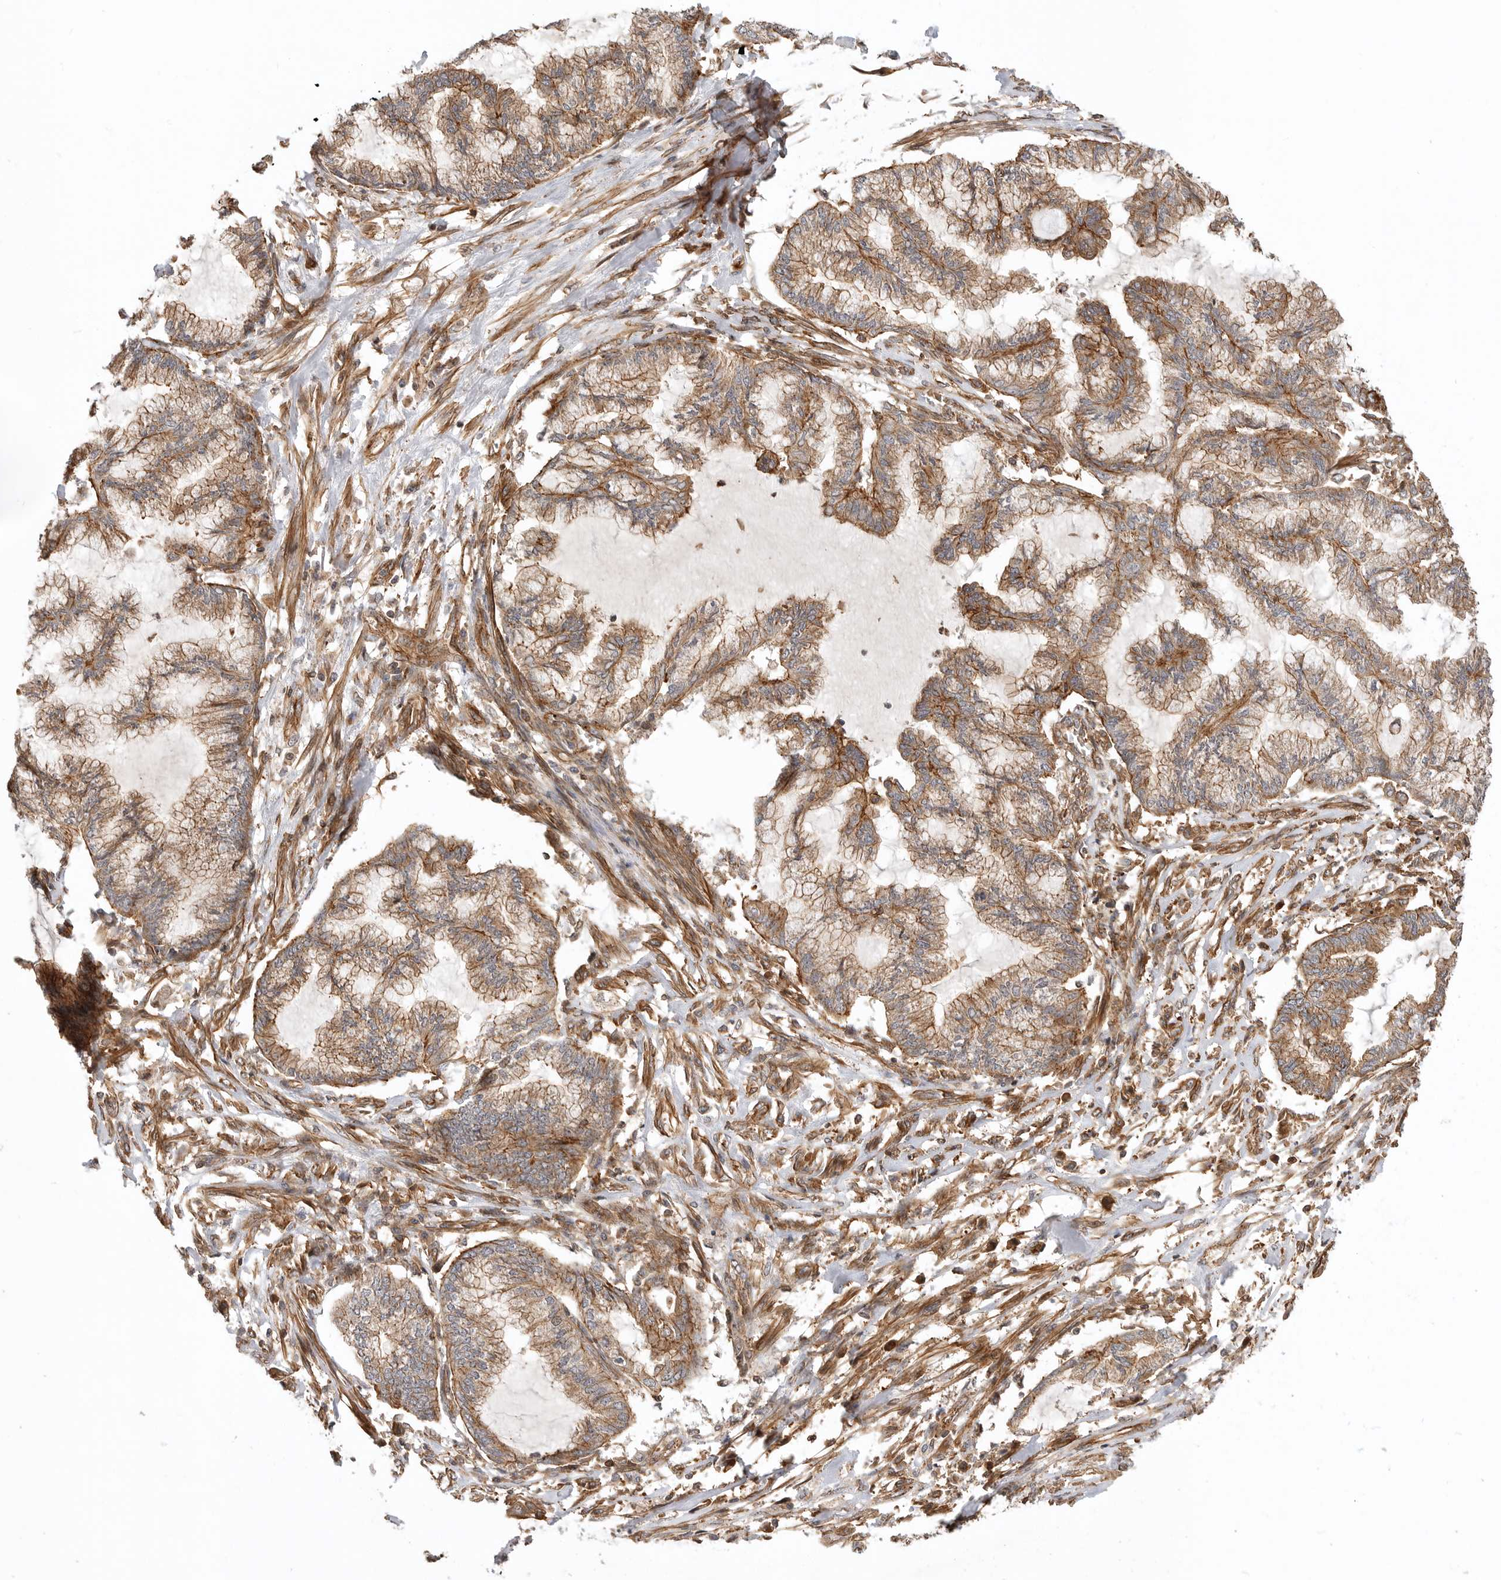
{"staining": {"intensity": "moderate", "quantity": ">75%", "location": "cytoplasmic/membranous"}, "tissue": "endometrial cancer", "cell_type": "Tumor cells", "image_type": "cancer", "snomed": [{"axis": "morphology", "description": "Adenocarcinoma, NOS"}, {"axis": "topography", "description": "Endometrium"}], "caption": "IHC of endometrial cancer demonstrates medium levels of moderate cytoplasmic/membranous positivity in approximately >75% of tumor cells.", "gene": "GPATCH2", "patient": {"sex": "female", "age": 86}}